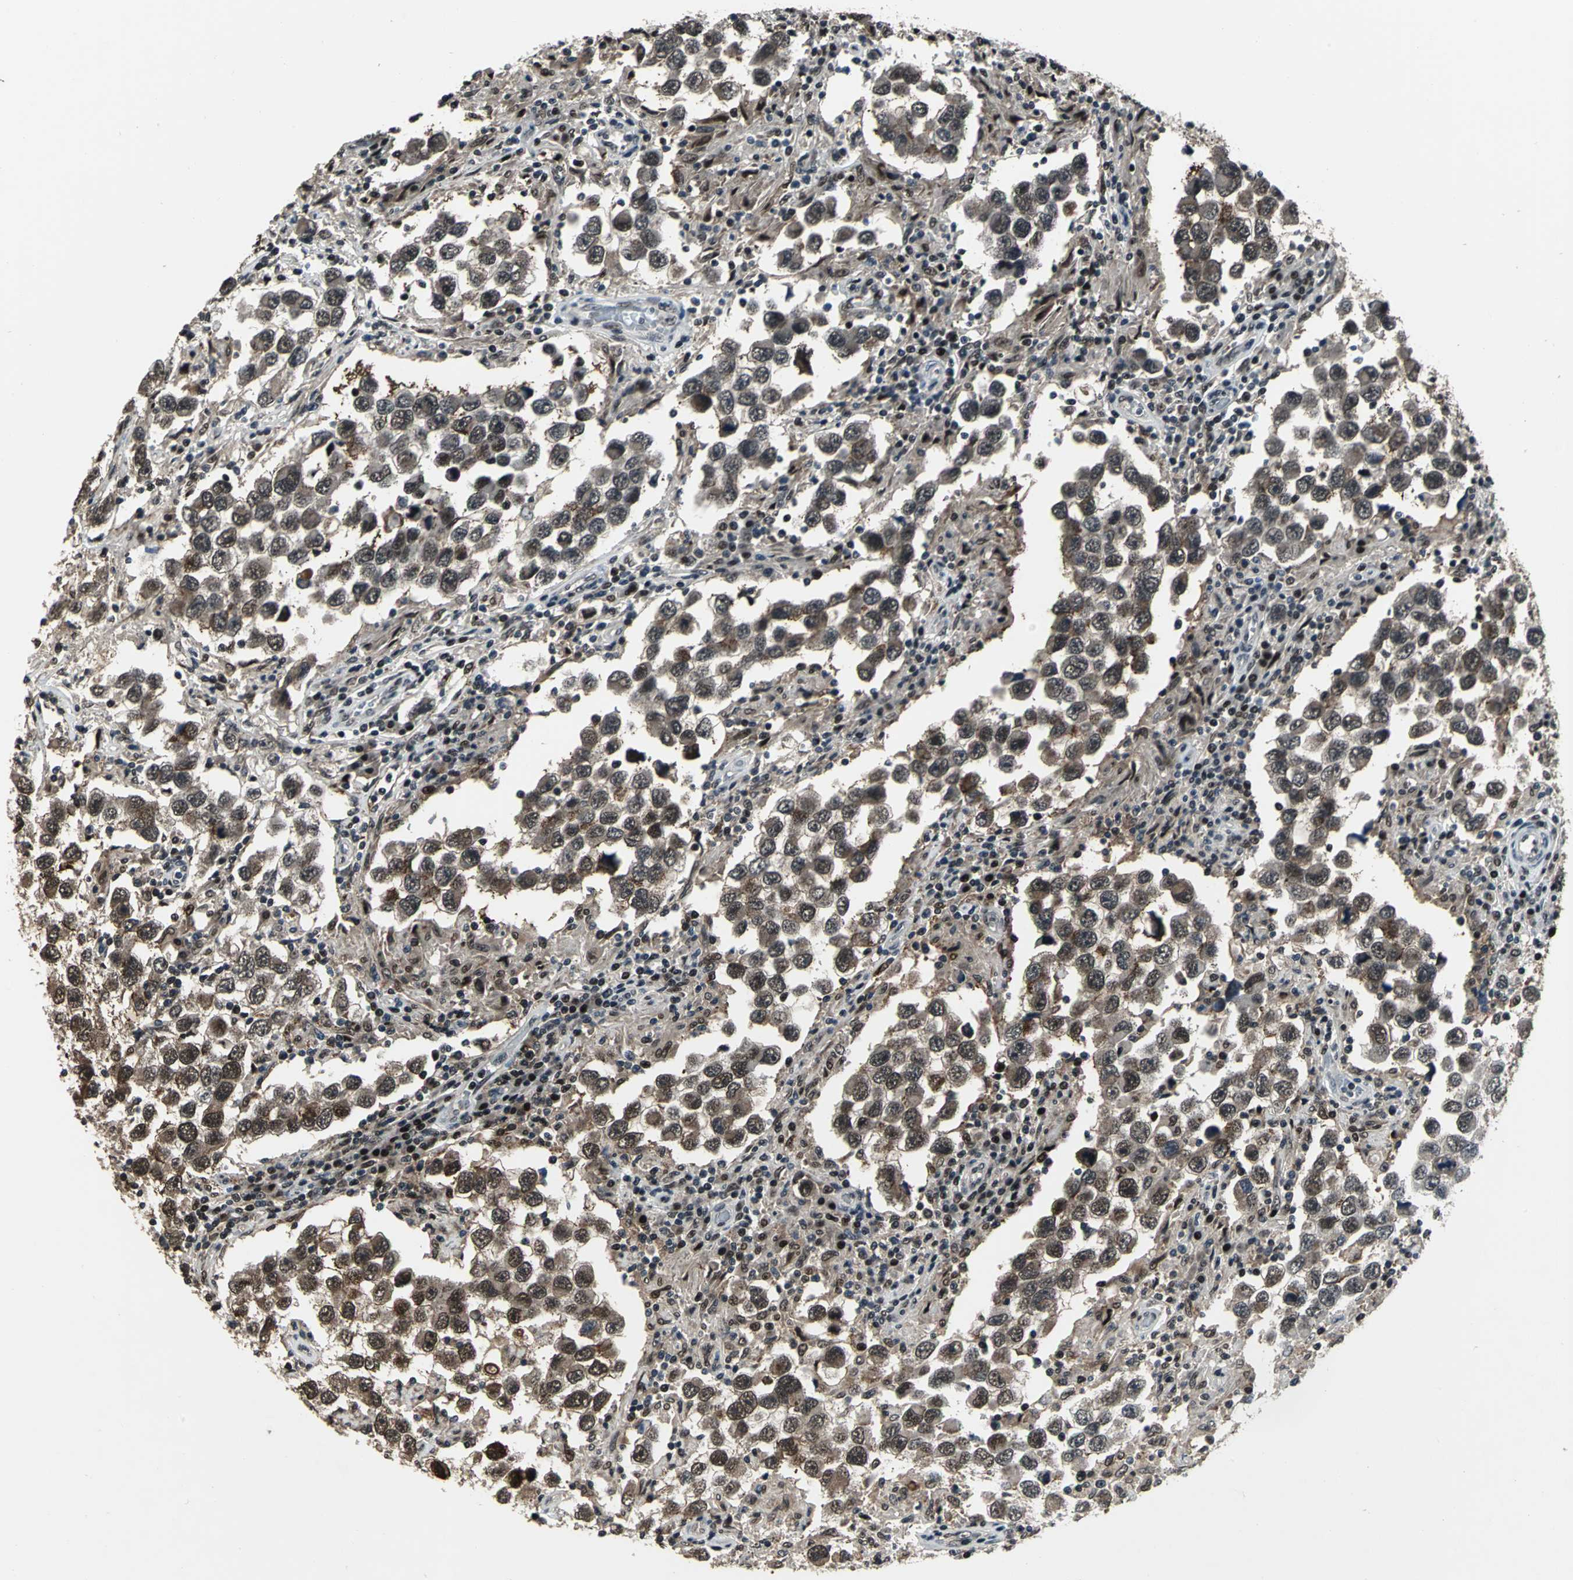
{"staining": {"intensity": "moderate", "quantity": ">75%", "location": "nuclear"}, "tissue": "testis cancer", "cell_type": "Tumor cells", "image_type": "cancer", "snomed": [{"axis": "morphology", "description": "Carcinoma, Embryonal, NOS"}, {"axis": "topography", "description": "Testis"}], "caption": "Immunohistochemistry of human testis cancer reveals medium levels of moderate nuclear staining in approximately >75% of tumor cells.", "gene": "MIS18BP1", "patient": {"sex": "male", "age": 21}}